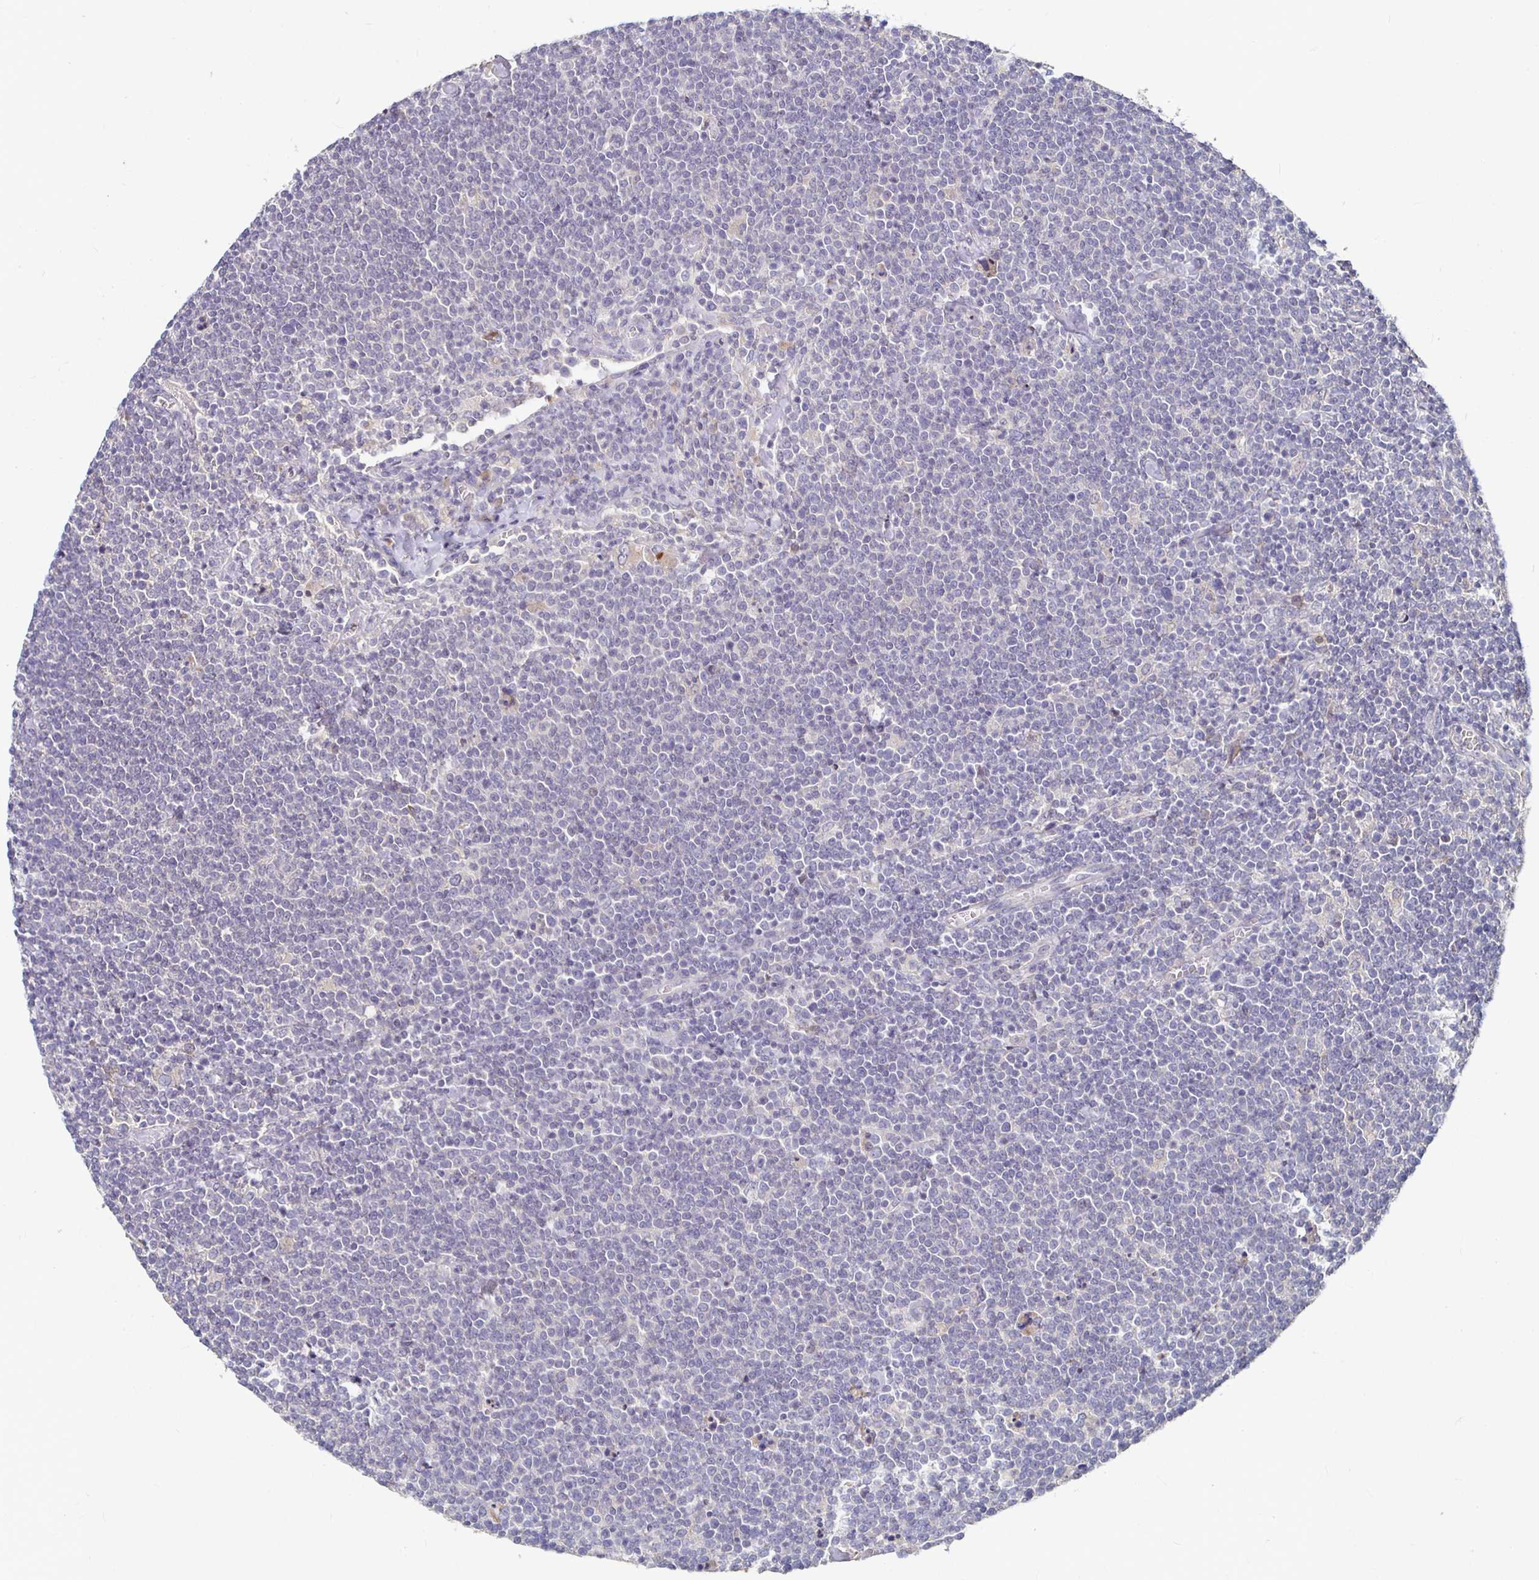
{"staining": {"intensity": "negative", "quantity": "none", "location": "none"}, "tissue": "lymphoma", "cell_type": "Tumor cells", "image_type": "cancer", "snomed": [{"axis": "morphology", "description": "Malignant lymphoma, non-Hodgkin's type, High grade"}, {"axis": "topography", "description": "Lymph node"}], "caption": "Tumor cells show no significant protein expression in malignant lymphoma, non-Hodgkin's type (high-grade).", "gene": "RNF144B", "patient": {"sex": "male", "age": 61}}